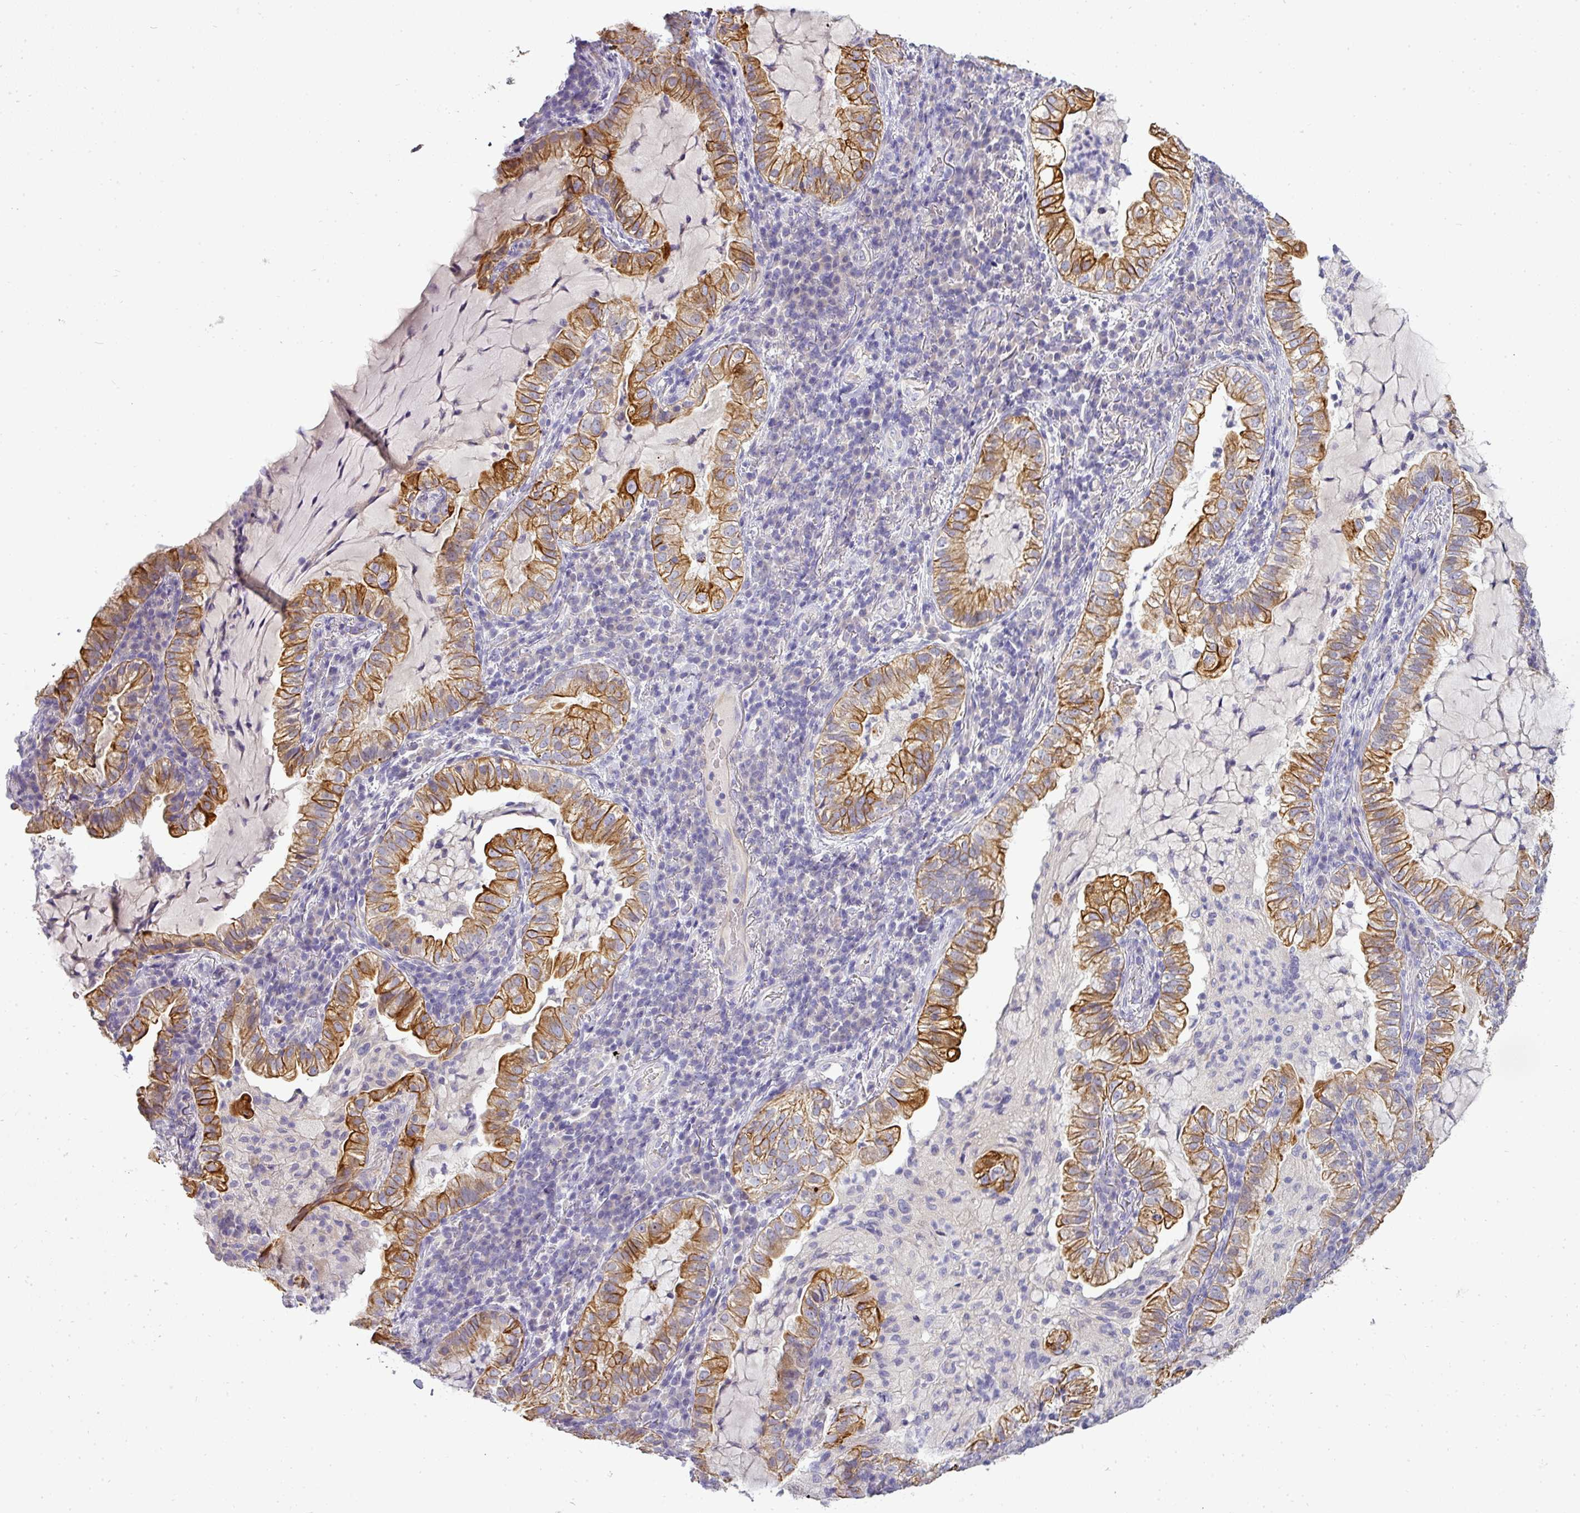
{"staining": {"intensity": "strong", "quantity": ">75%", "location": "cytoplasmic/membranous"}, "tissue": "lung cancer", "cell_type": "Tumor cells", "image_type": "cancer", "snomed": [{"axis": "morphology", "description": "Adenocarcinoma, NOS"}, {"axis": "topography", "description": "Lung"}], "caption": "Immunohistochemistry image of neoplastic tissue: lung cancer (adenocarcinoma) stained using immunohistochemistry shows high levels of strong protein expression localized specifically in the cytoplasmic/membranous of tumor cells, appearing as a cytoplasmic/membranous brown color.", "gene": "ASXL3", "patient": {"sex": "female", "age": 73}}